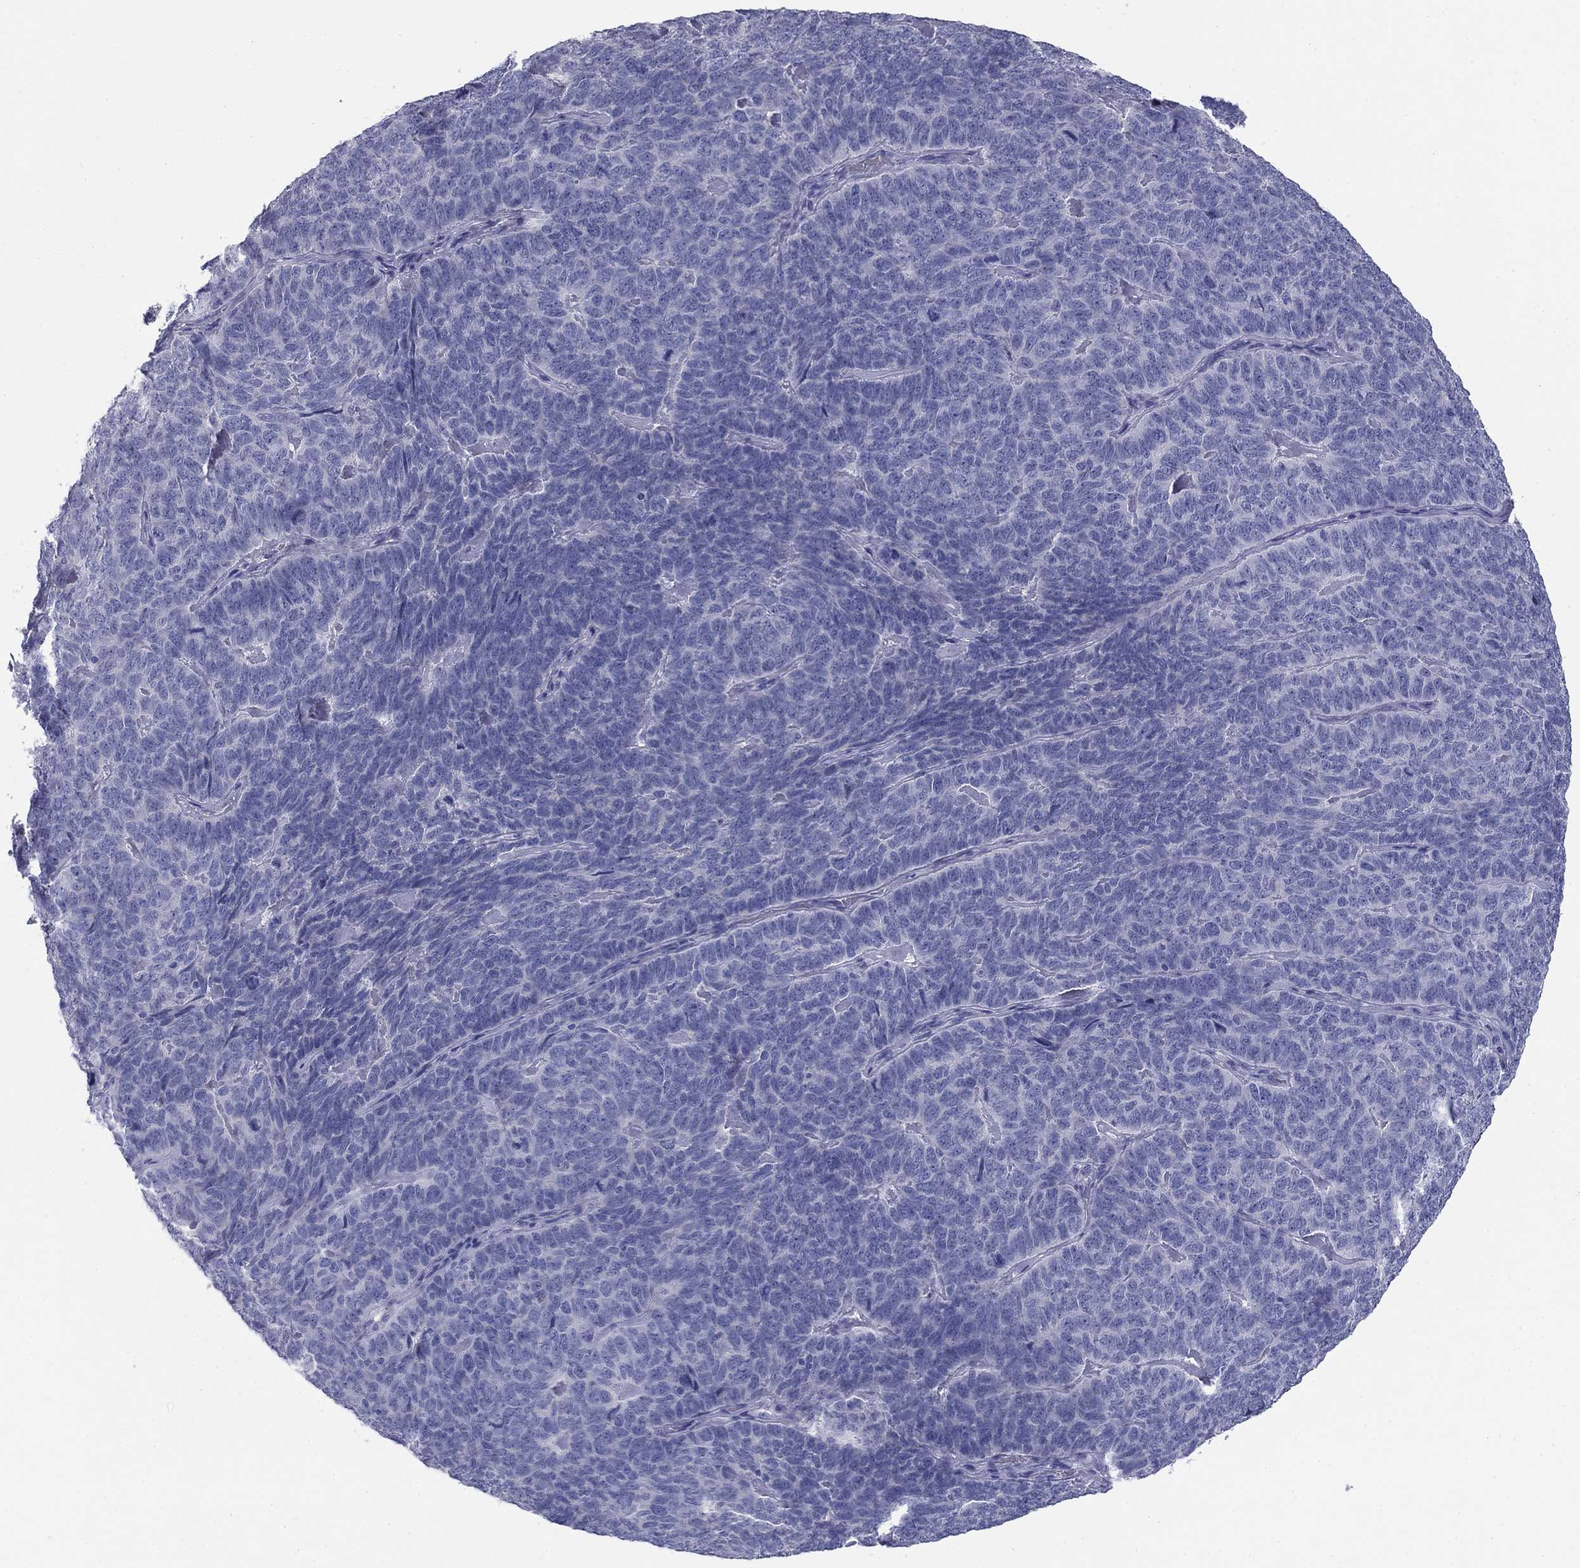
{"staining": {"intensity": "negative", "quantity": "none", "location": "none"}, "tissue": "skin cancer", "cell_type": "Tumor cells", "image_type": "cancer", "snomed": [{"axis": "morphology", "description": "Squamous cell carcinoma, NOS"}, {"axis": "topography", "description": "Skin"}, {"axis": "topography", "description": "Anal"}], "caption": "An immunohistochemistry micrograph of skin squamous cell carcinoma is shown. There is no staining in tumor cells of skin squamous cell carcinoma.", "gene": "PRKCG", "patient": {"sex": "female", "age": 51}}